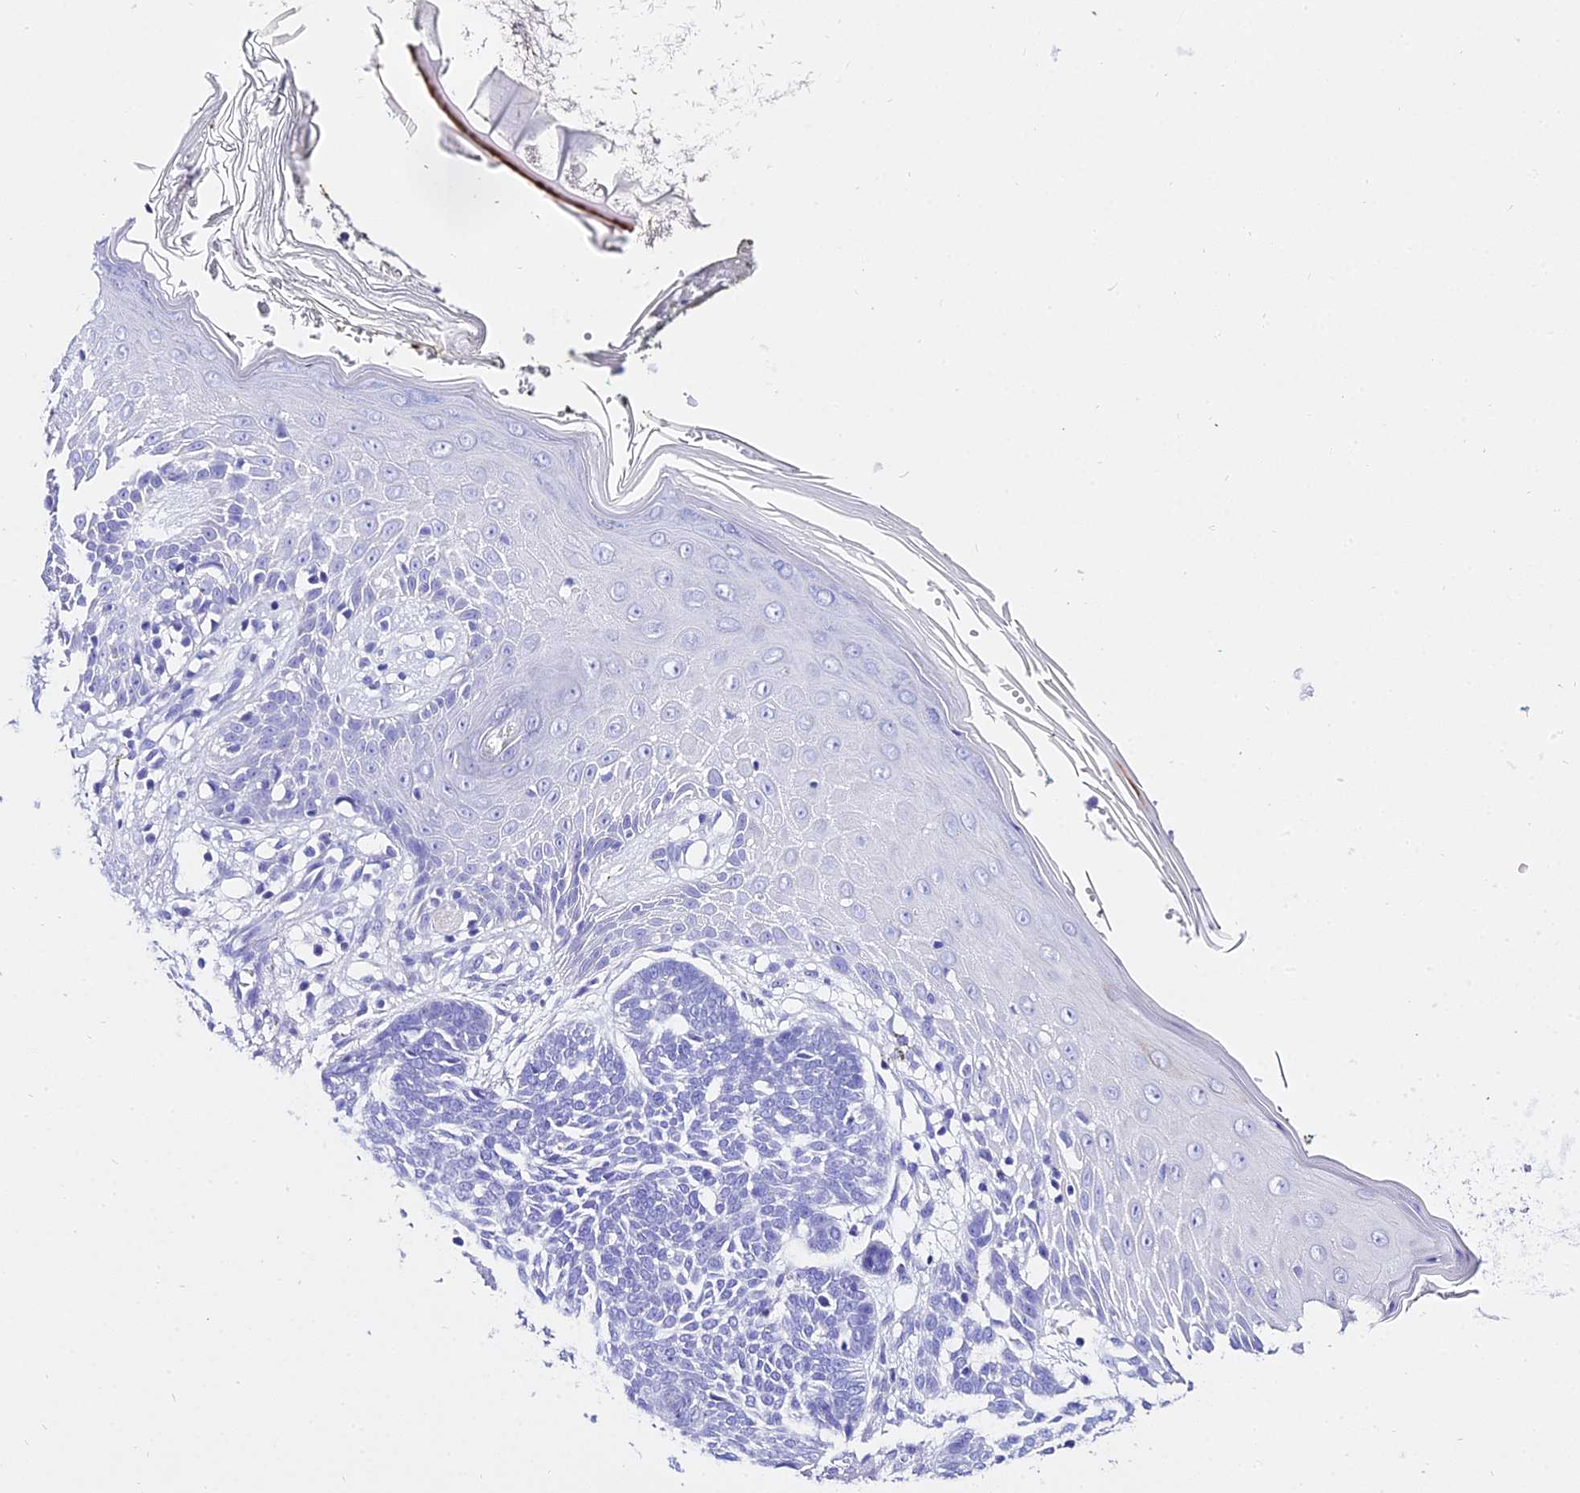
{"staining": {"intensity": "negative", "quantity": "none", "location": "none"}, "tissue": "skin cancer", "cell_type": "Tumor cells", "image_type": "cancer", "snomed": [{"axis": "morphology", "description": "Normal tissue, NOS"}, {"axis": "morphology", "description": "Basal cell carcinoma"}, {"axis": "topography", "description": "Skin"}], "caption": "This is a image of IHC staining of skin basal cell carcinoma, which shows no positivity in tumor cells.", "gene": "TRMT44", "patient": {"sex": "male", "age": 64}}